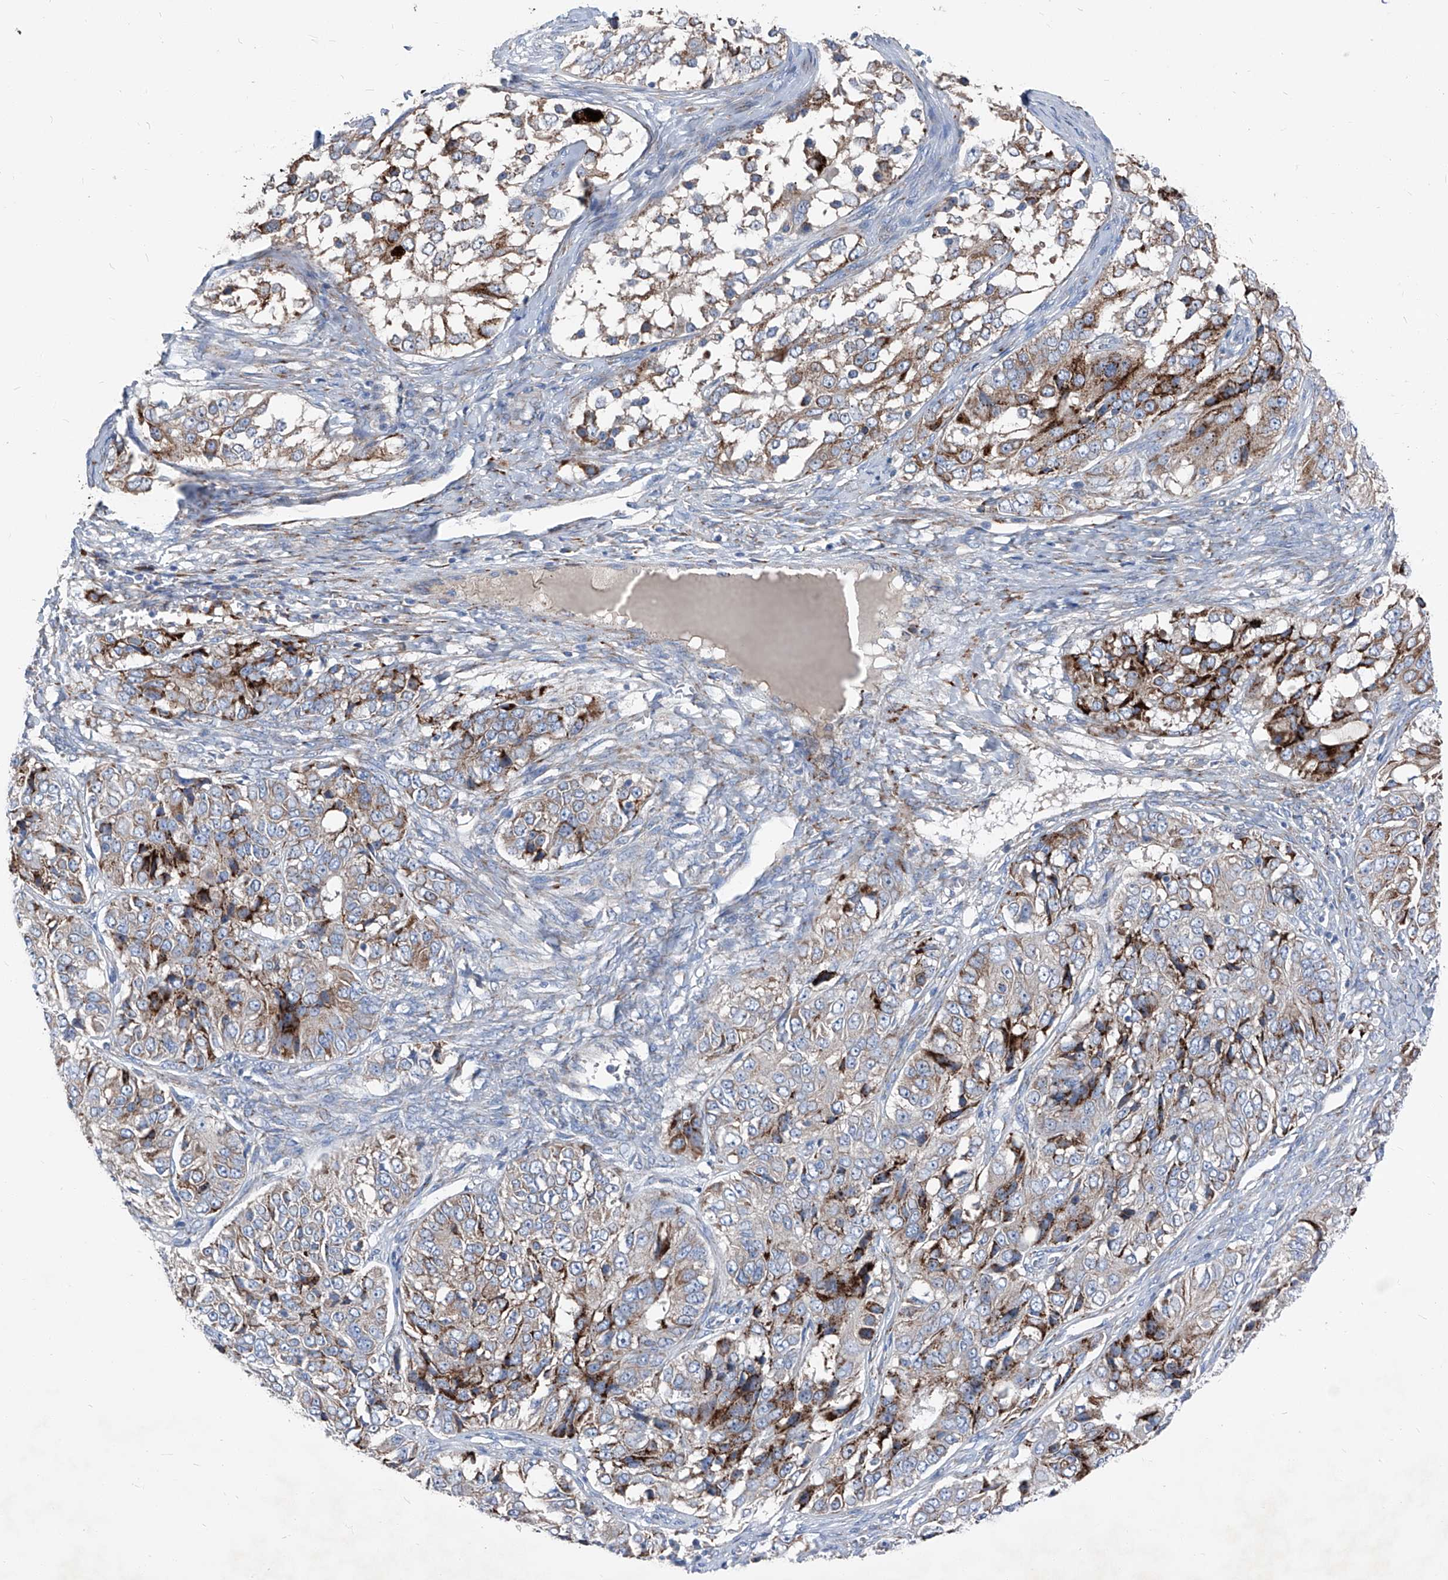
{"staining": {"intensity": "moderate", "quantity": "25%-75%", "location": "cytoplasmic/membranous"}, "tissue": "ovarian cancer", "cell_type": "Tumor cells", "image_type": "cancer", "snomed": [{"axis": "morphology", "description": "Carcinoma, endometroid"}, {"axis": "topography", "description": "Ovary"}], "caption": "There is medium levels of moderate cytoplasmic/membranous positivity in tumor cells of ovarian cancer (endometroid carcinoma), as demonstrated by immunohistochemical staining (brown color).", "gene": "IFI27", "patient": {"sex": "female", "age": 51}}